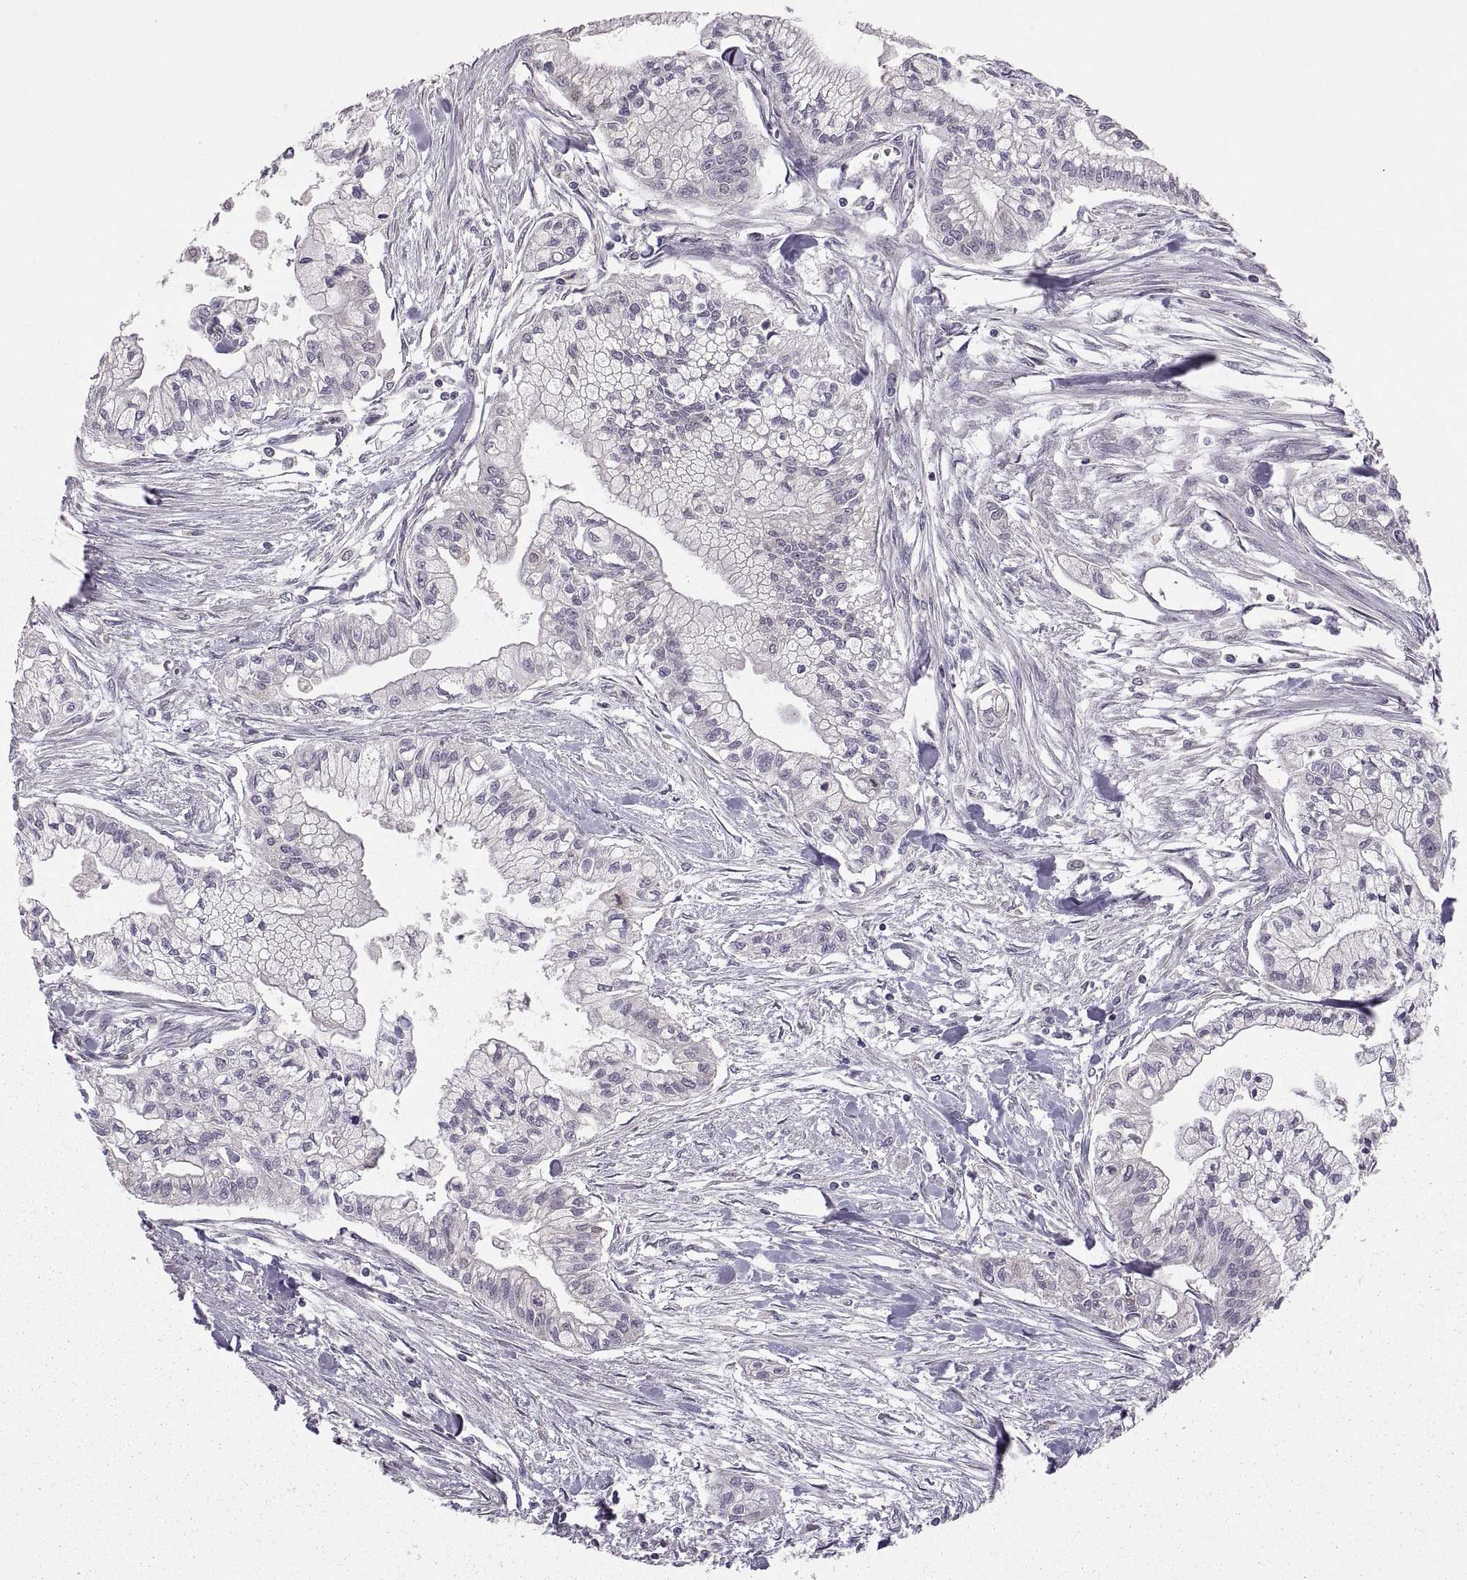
{"staining": {"intensity": "negative", "quantity": "none", "location": "none"}, "tissue": "pancreatic cancer", "cell_type": "Tumor cells", "image_type": "cancer", "snomed": [{"axis": "morphology", "description": "Adenocarcinoma, NOS"}, {"axis": "topography", "description": "Pancreas"}], "caption": "There is no significant expression in tumor cells of adenocarcinoma (pancreatic).", "gene": "HMGCR", "patient": {"sex": "male", "age": 54}}